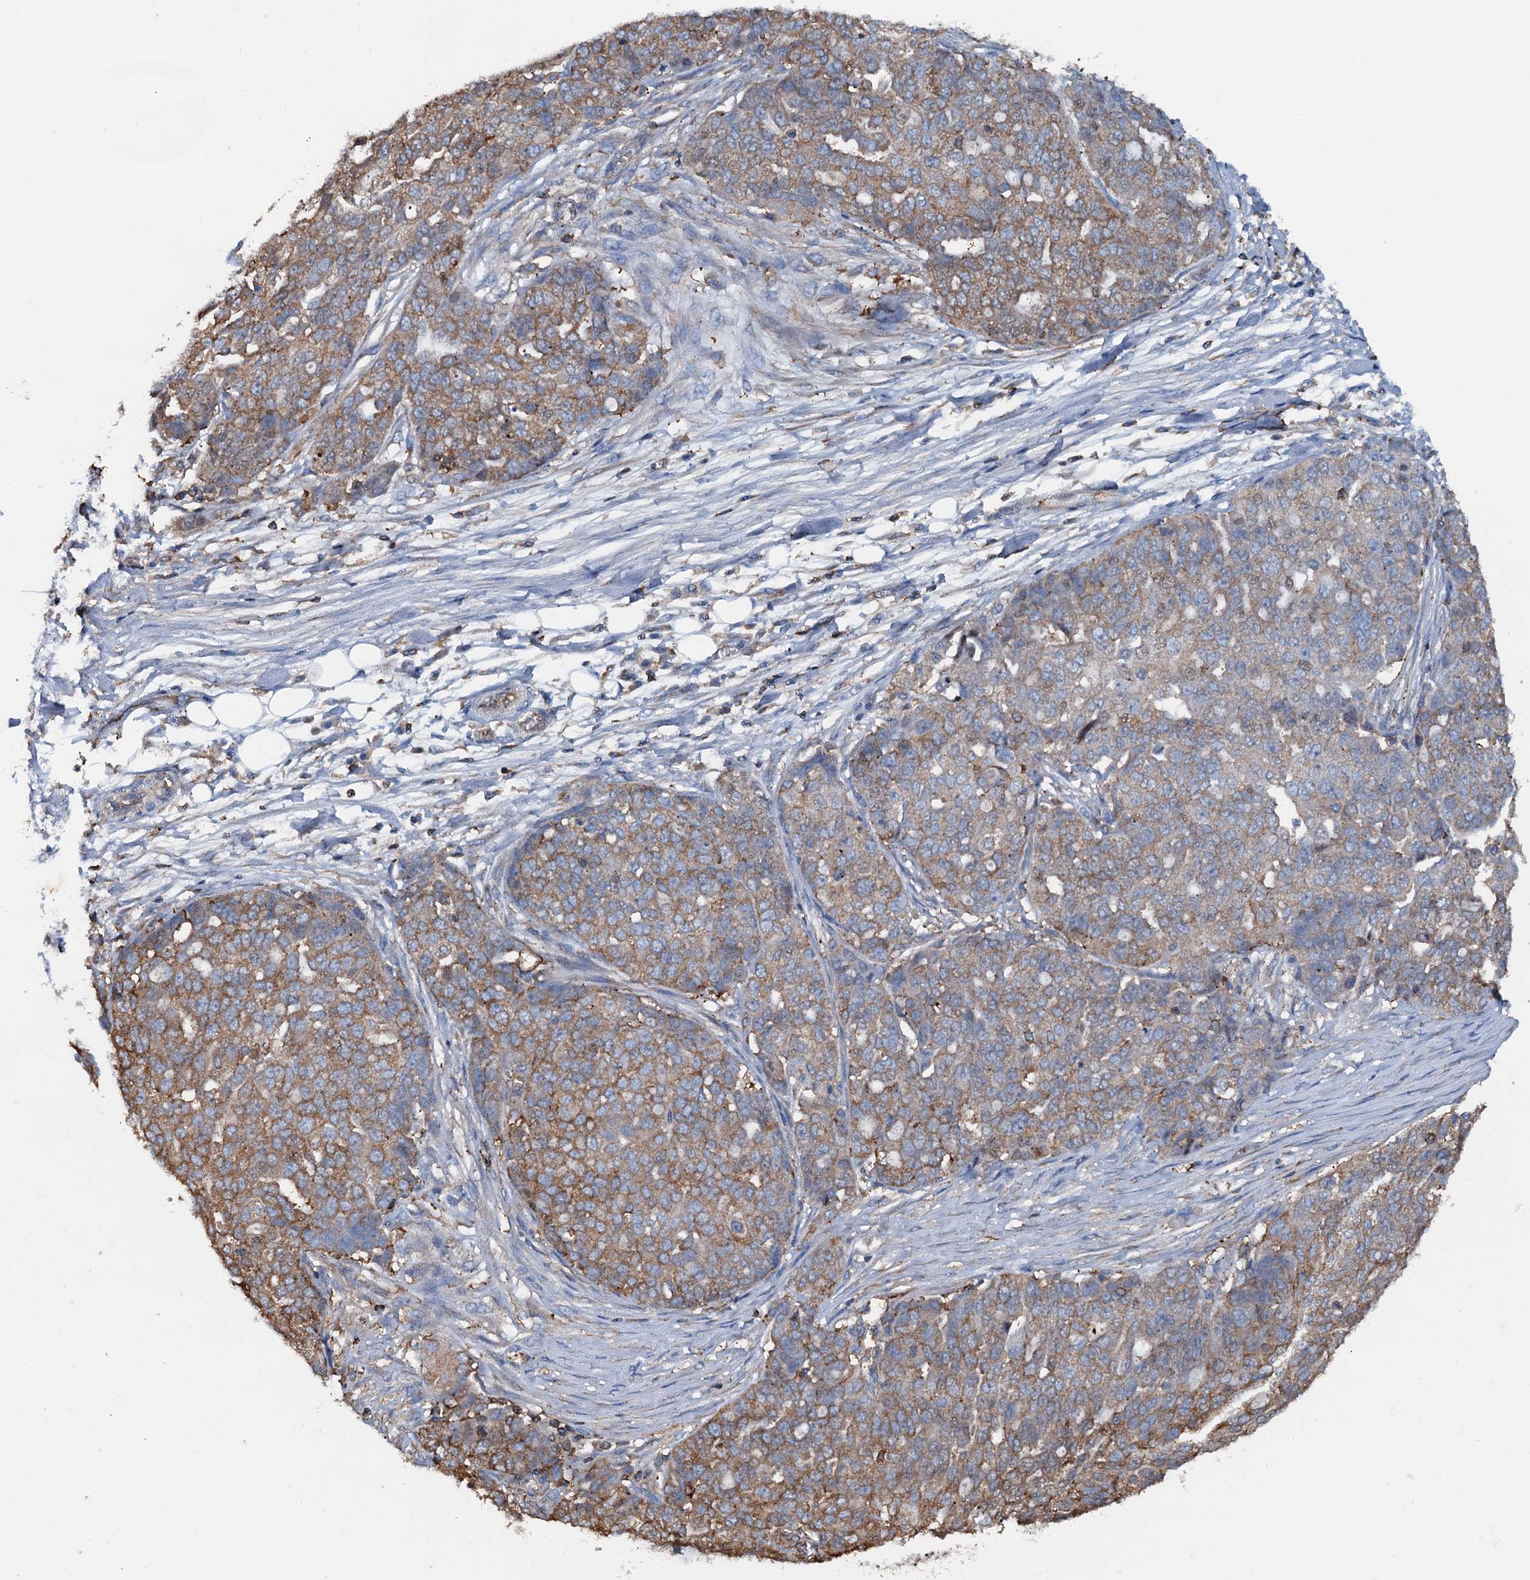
{"staining": {"intensity": "moderate", "quantity": "25%-75%", "location": "cytoplasmic/membranous"}, "tissue": "ovarian cancer", "cell_type": "Tumor cells", "image_type": "cancer", "snomed": [{"axis": "morphology", "description": "Cystadenocarcinoma, serous, NOS"}, {"axis": "topography", "description": "Soft tissue"}, {"axis": "topography", "description": "Ovary"}], "caption": "Protein staining exhibits moderate cytoplasmic/membranous expression in approximately 25%-75% of tumor cells in serous cystadenocarcinoma (ovarian).", "gene": "MS4A4E", "patient": {"sex": "female", "age": 57}}